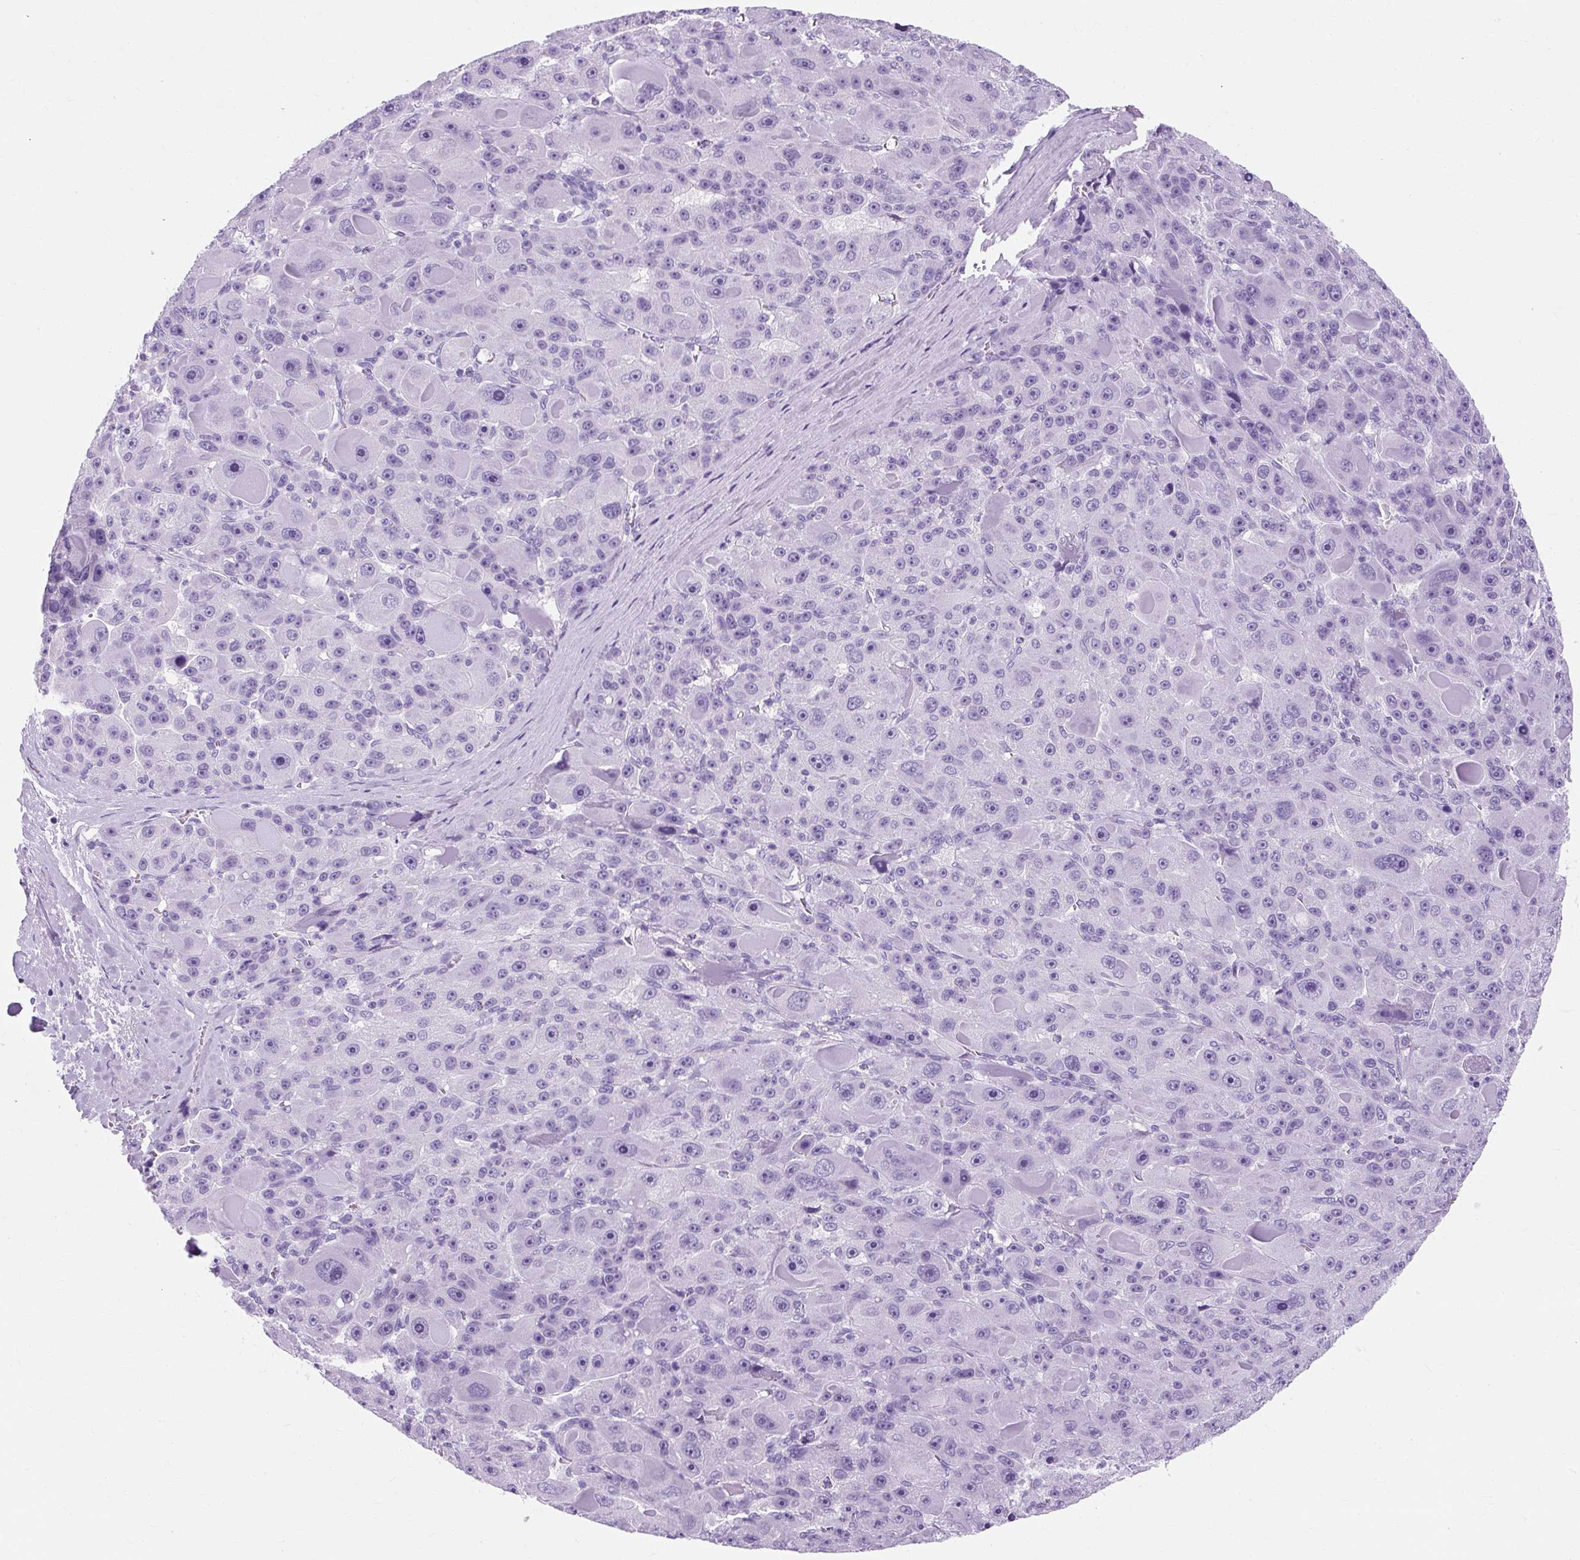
{"staining": {"intensity": "negative", "quantity": "none", "location": "none"}, "tissue": "liver cancer", "cell_type": "Tumor cells", "image_type": "cancer", "snomed": [{"axis": "morphology", "description": "Carcinoma, Hepatocellular, NOS"}, {"axis": "topography", "description": "Liver"}], "caption": "This is an immunohistochemistry (IHC) image of liver hepatocellular carcinoma. There is no staining in tumor cells.", "gene": "RYBP", "patient": {"sex": "male", "age": 76}}